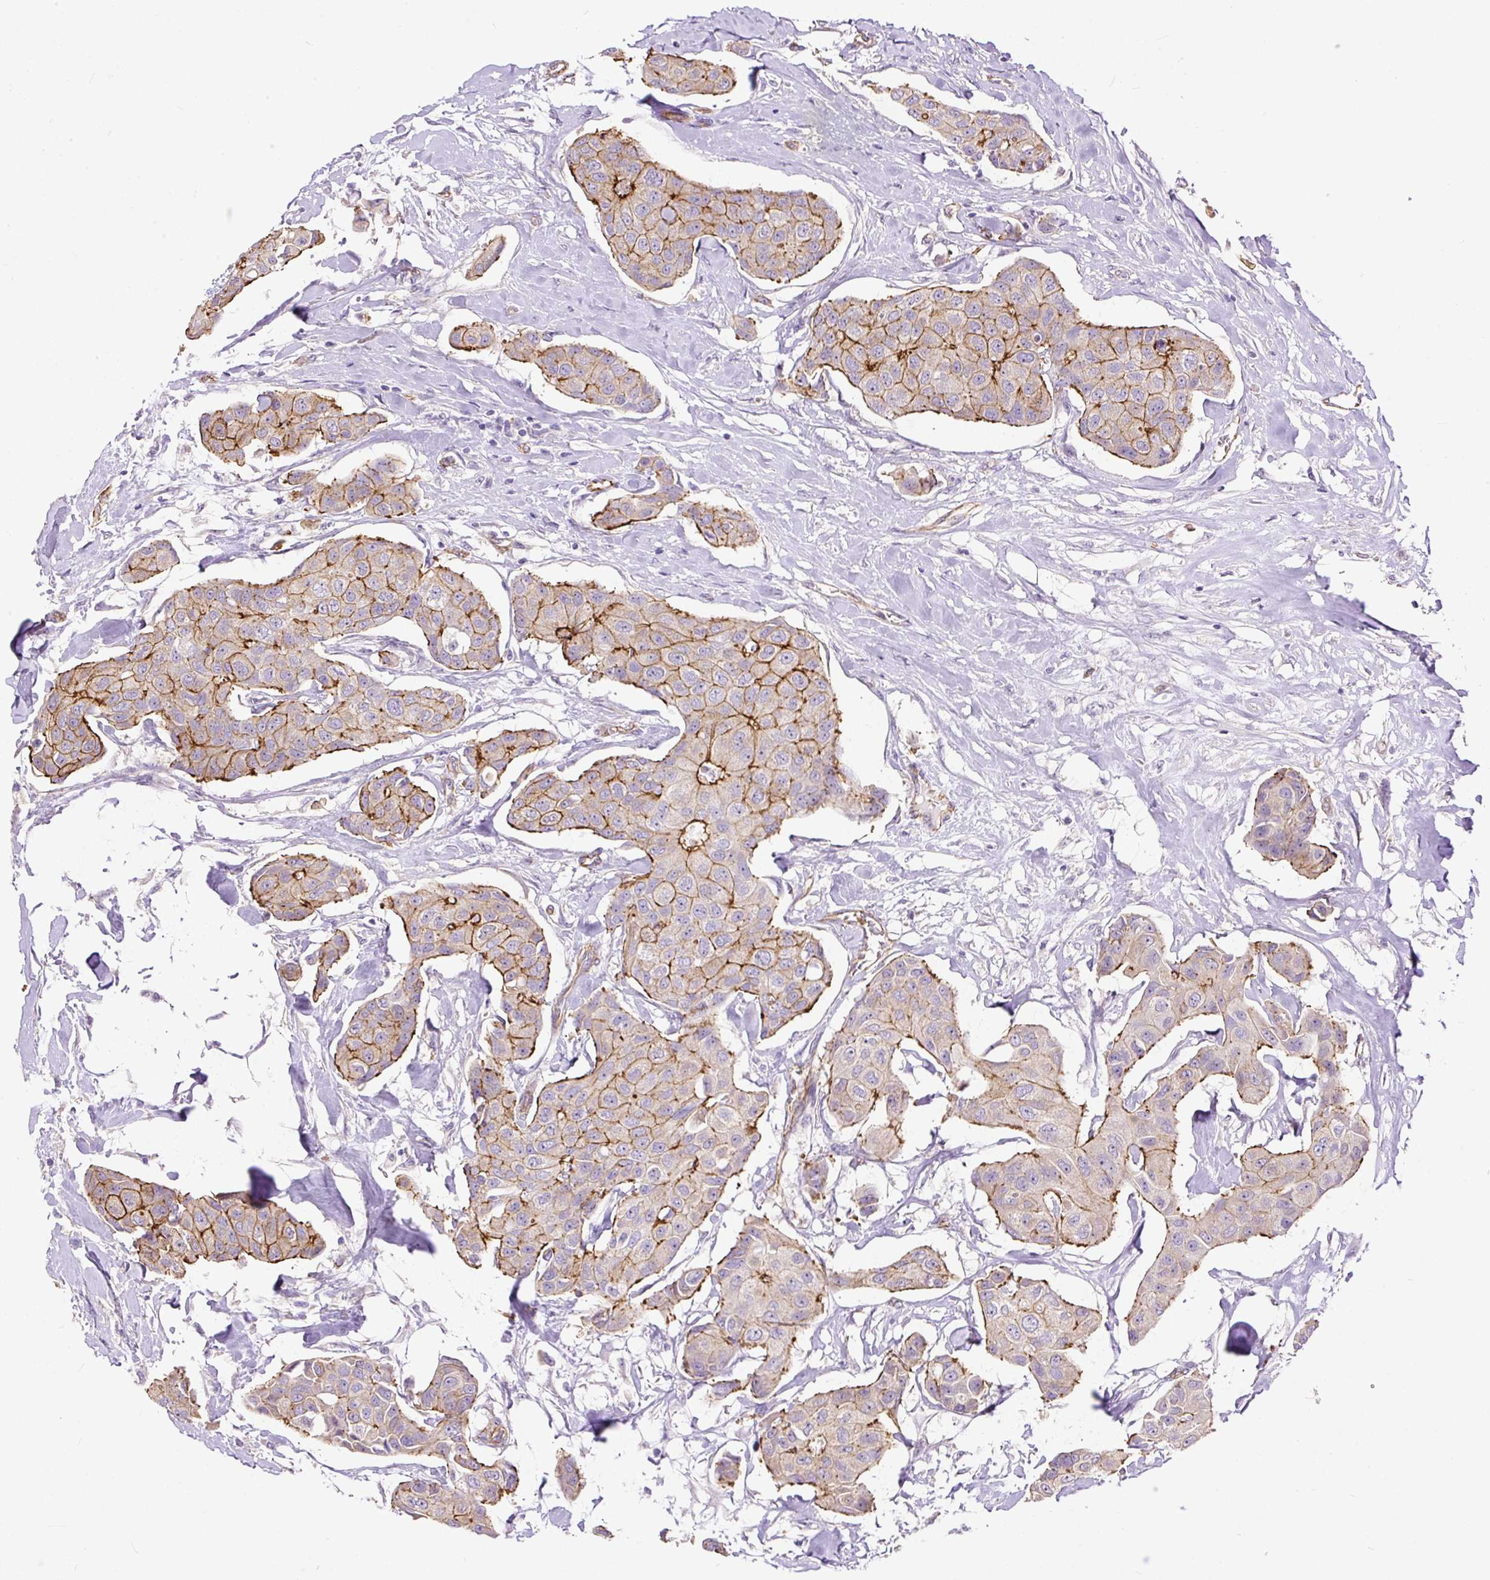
{"staining": {"intensity": "strong", "quantity": "<25%", "location": "cytoplasmic/membranous"}, "tissue": "breast cancer", "cell_type": "Tumor cells", "image_type": "cancer", "snomed": [{"axis": "morphology", "description": "Duct carcinoma"}, {"axis": "topography", "description": "Breast"}, {"axis": "topography", "description": "Lymph node"}], "caption": "IHC photomicrograph of breast infiltrating ductal carcinoma stained for a protein (brown), which reveals medium levels of strong cytoplasmic/membranous staining in approximately <25% of tumor cells.", "gene": "MAGEB16", "patient": {"sex": "female", "age": 80}}